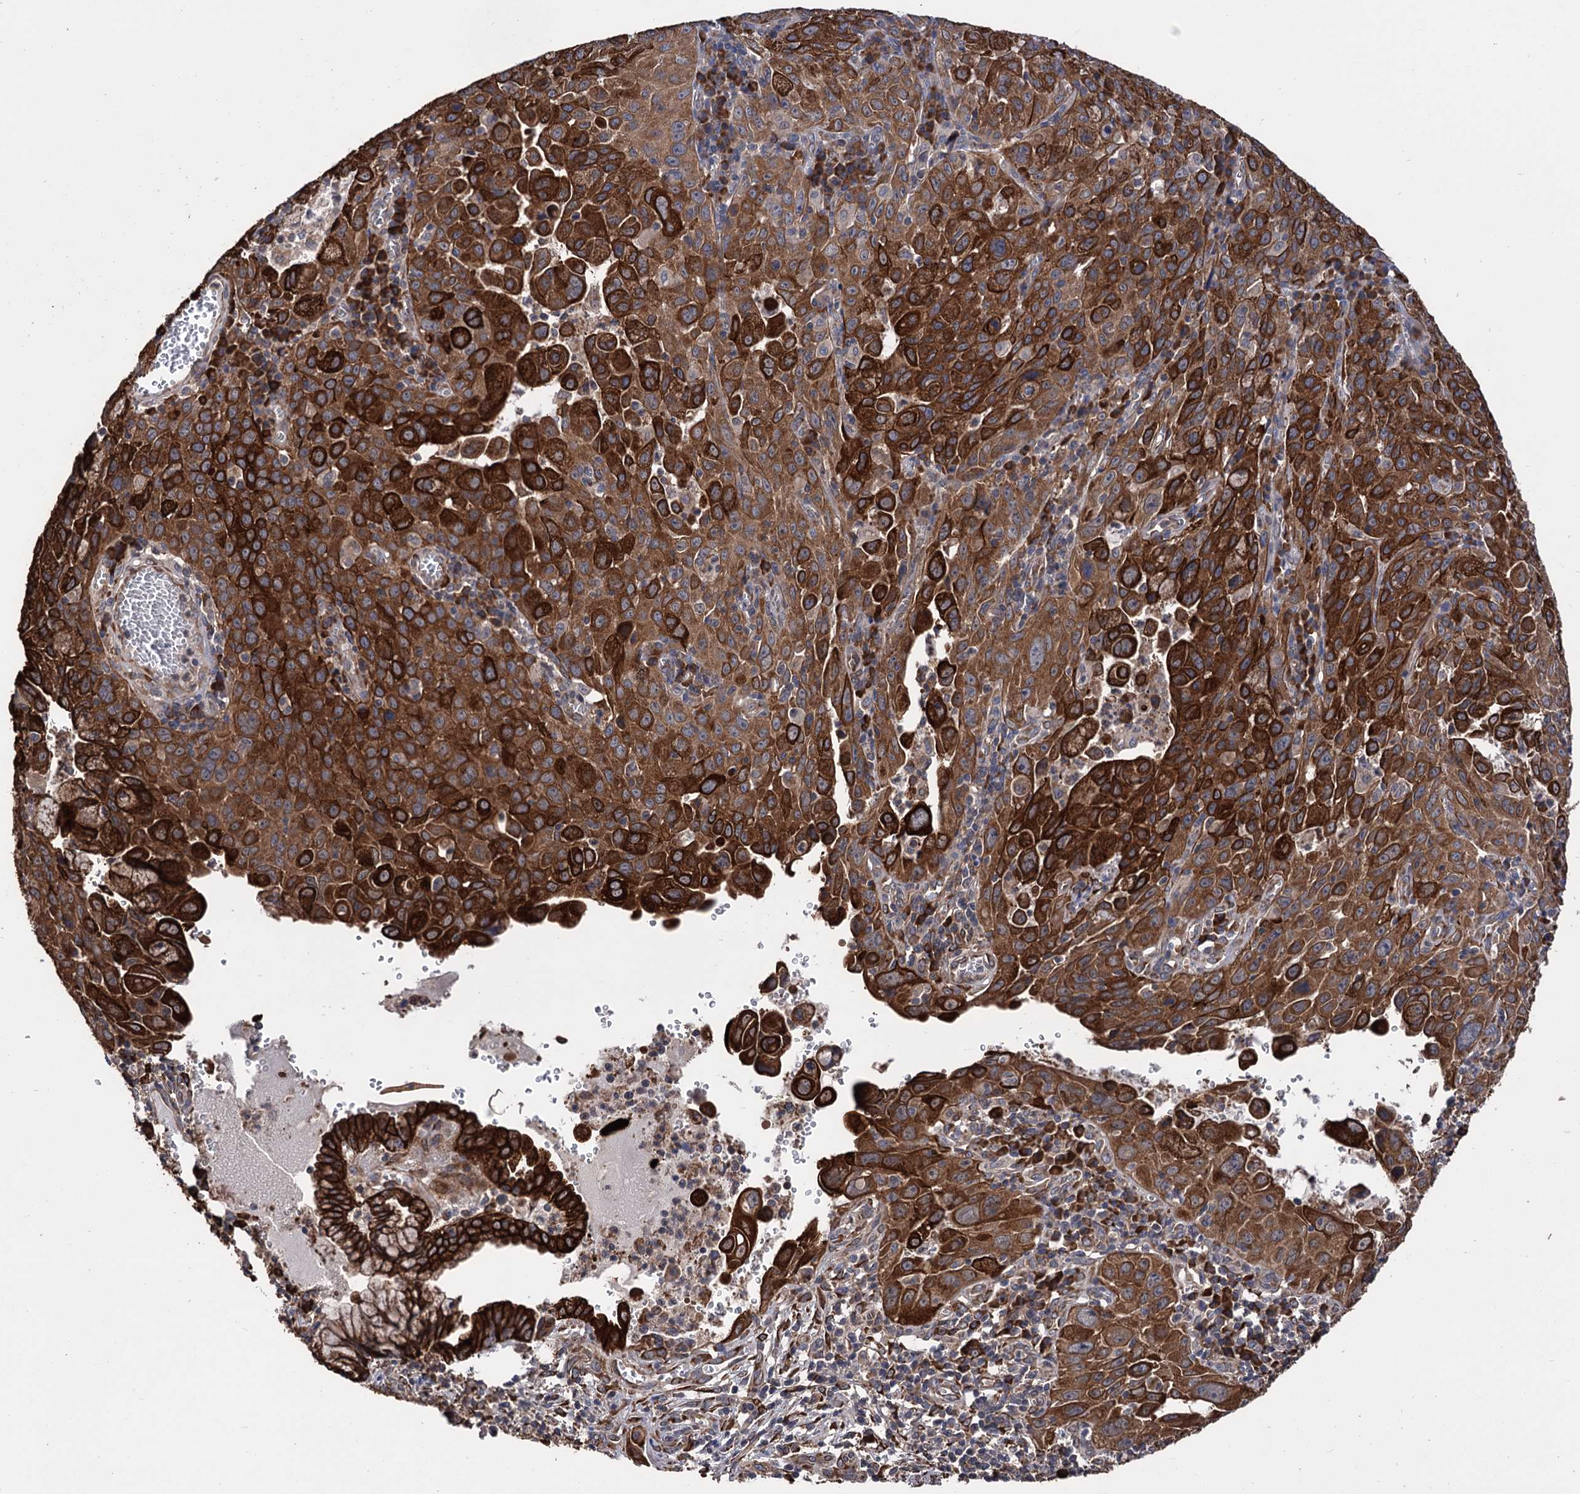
{"staining": {"intensity": "strong", "quantity": ">75%", "location": "cytoplasmic/membranous"}, "tissue": "cervical cancer", "cell_type": "Tumor cells", "image_type": "cancer", "snomed": [{"axis": "morphology", "description": "Squamous cell carcinoma, NOS"}, {"axis": "topography", "description": "Cervix"}], "caption": "Approximately >75% of tumor cells in human cervical squamous cell carcinoma demonstrate strong cytoplasmic/membranous protein staining as visualized by brown immunohistochemical staining.", "gene": "CDAN1", "patient": {"sex": "female", "age": 42}}